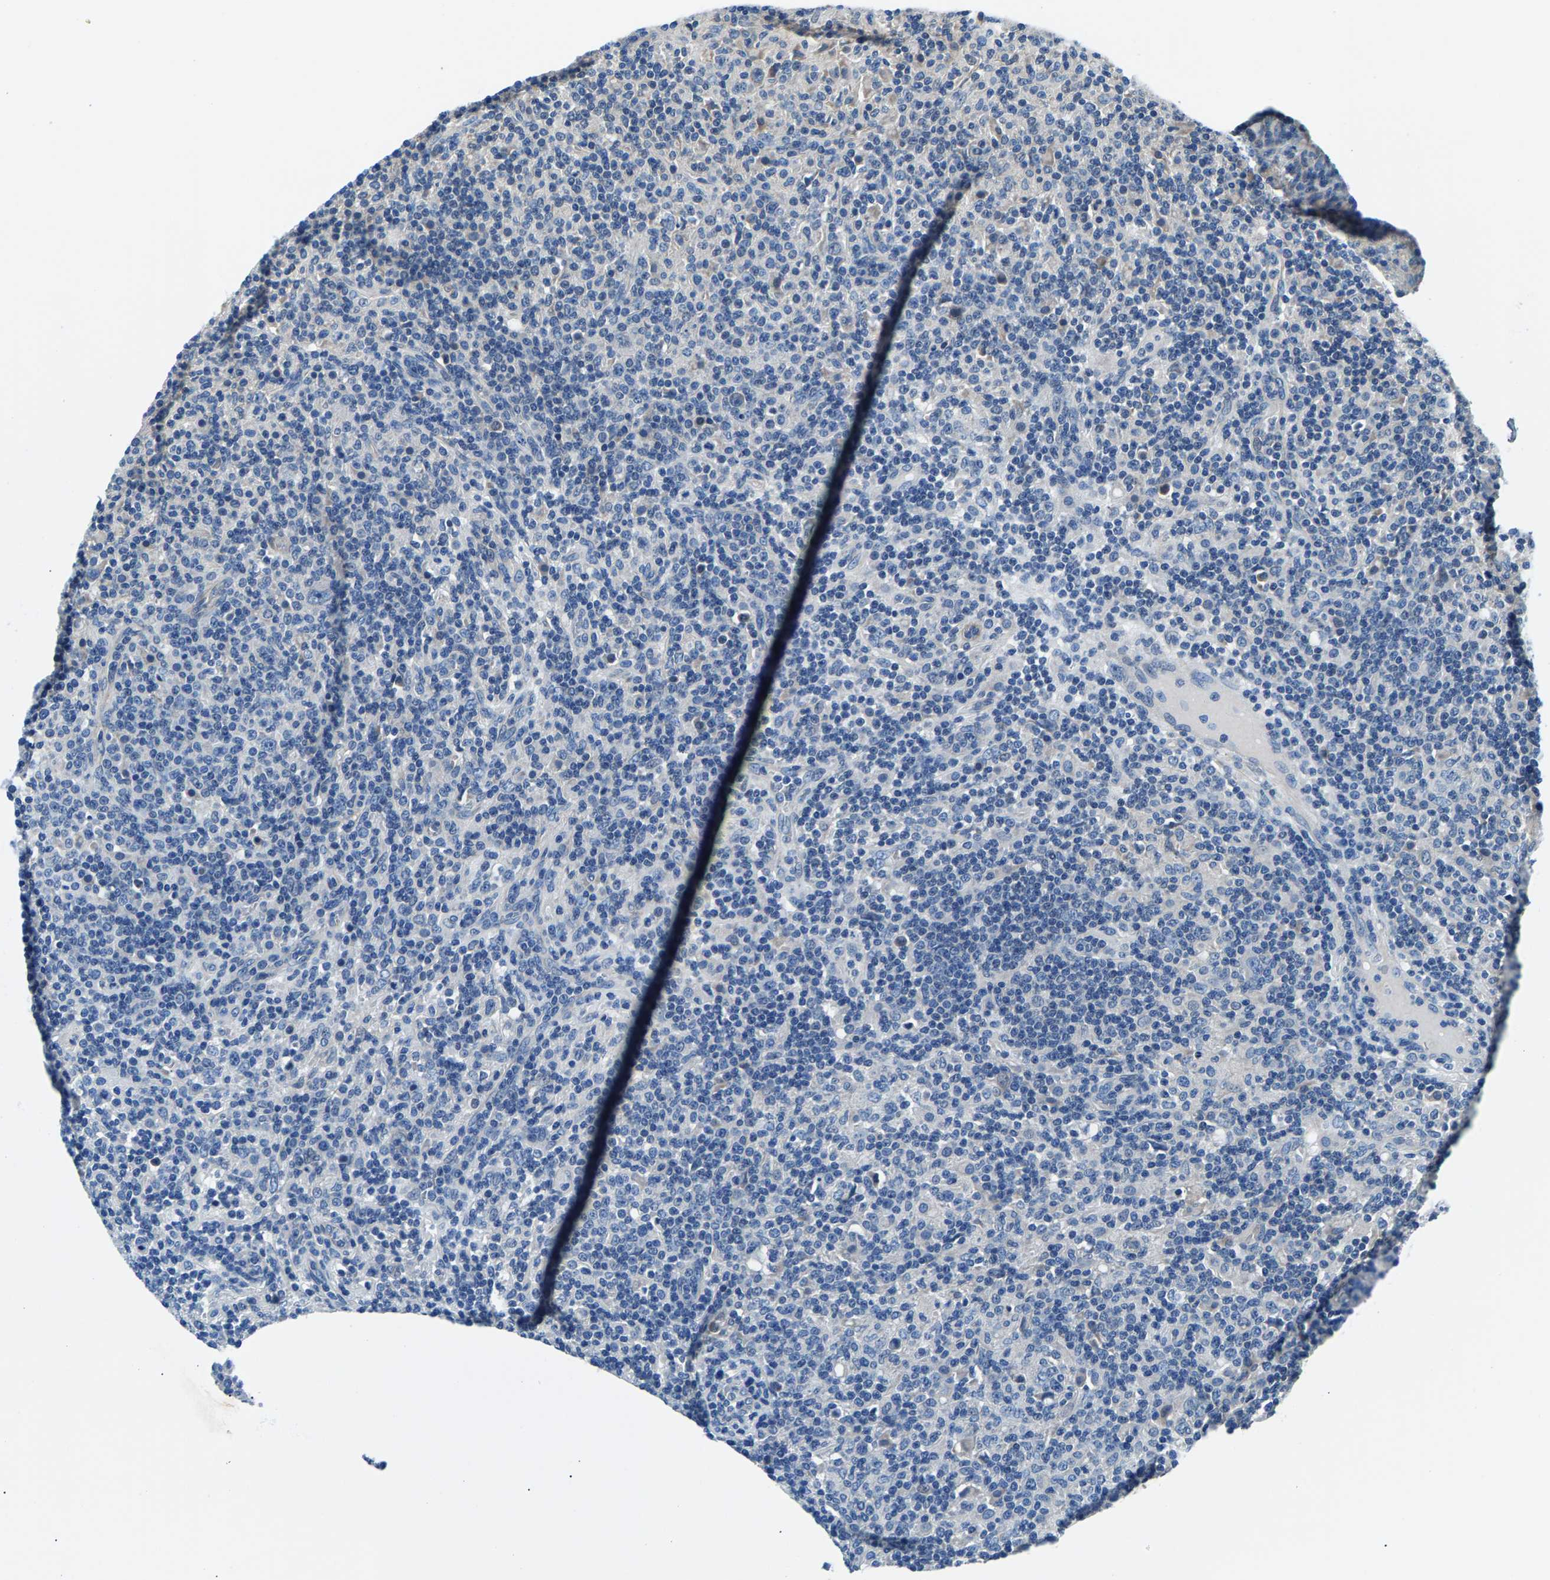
{"staining": {"intensity": "negative", "quantity": "none", "location": "none"}, "tissue": "lymphoma", "cell_type": "Tumor cells", "image_type": "cancer", "snomed": [{"axis": "morphology", "description": "Hodgkin's disease, NOS"}, {"axis": "topography", "description": "Lymph node"}], "caption": "Tumor cells are negative for brown protein staining in lymphoma.", "gene": "CDRT4", "patient": {"sex": "male", "age": 70}}